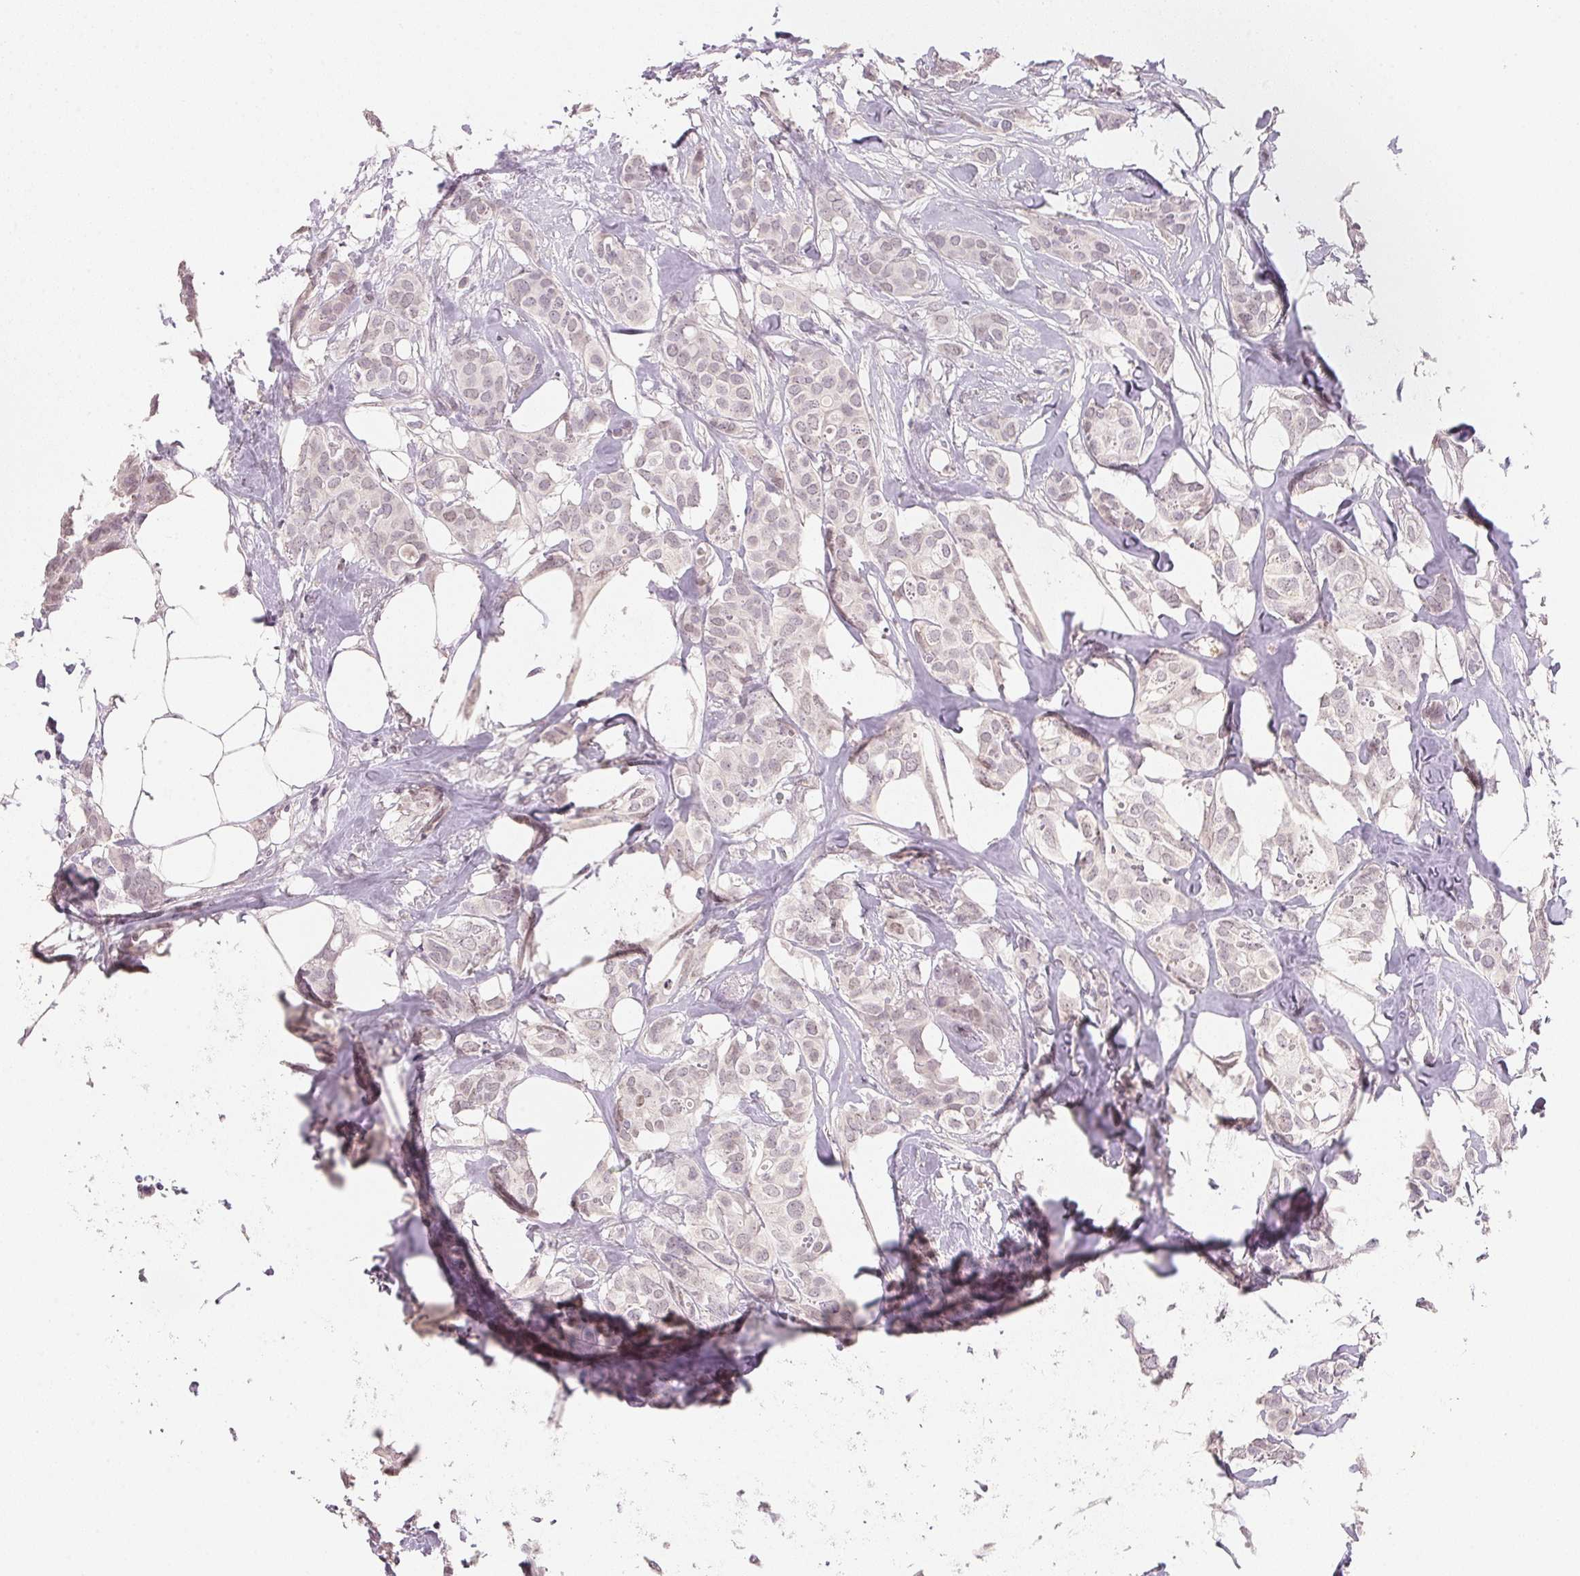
{"staining": {"intensity": "negative", "quantity": "none", "location": "none"}, "tissue": "breast cancer", "cell_type": "Tumor cells", "image_type": "cancer", "snomed": [{"axis": "morphology", "description": "Duct carcinoma"}, {"axis": "topography", "description": "Breast"}], "caption": "This is an immunohistochemistry (IHC) photomicrograph of human infiltrating ductal carcinoma (breast). There is no positivity in tumor cells.", "gene": "POLR3G", "patient": {"sex": "female", "age": 62}}